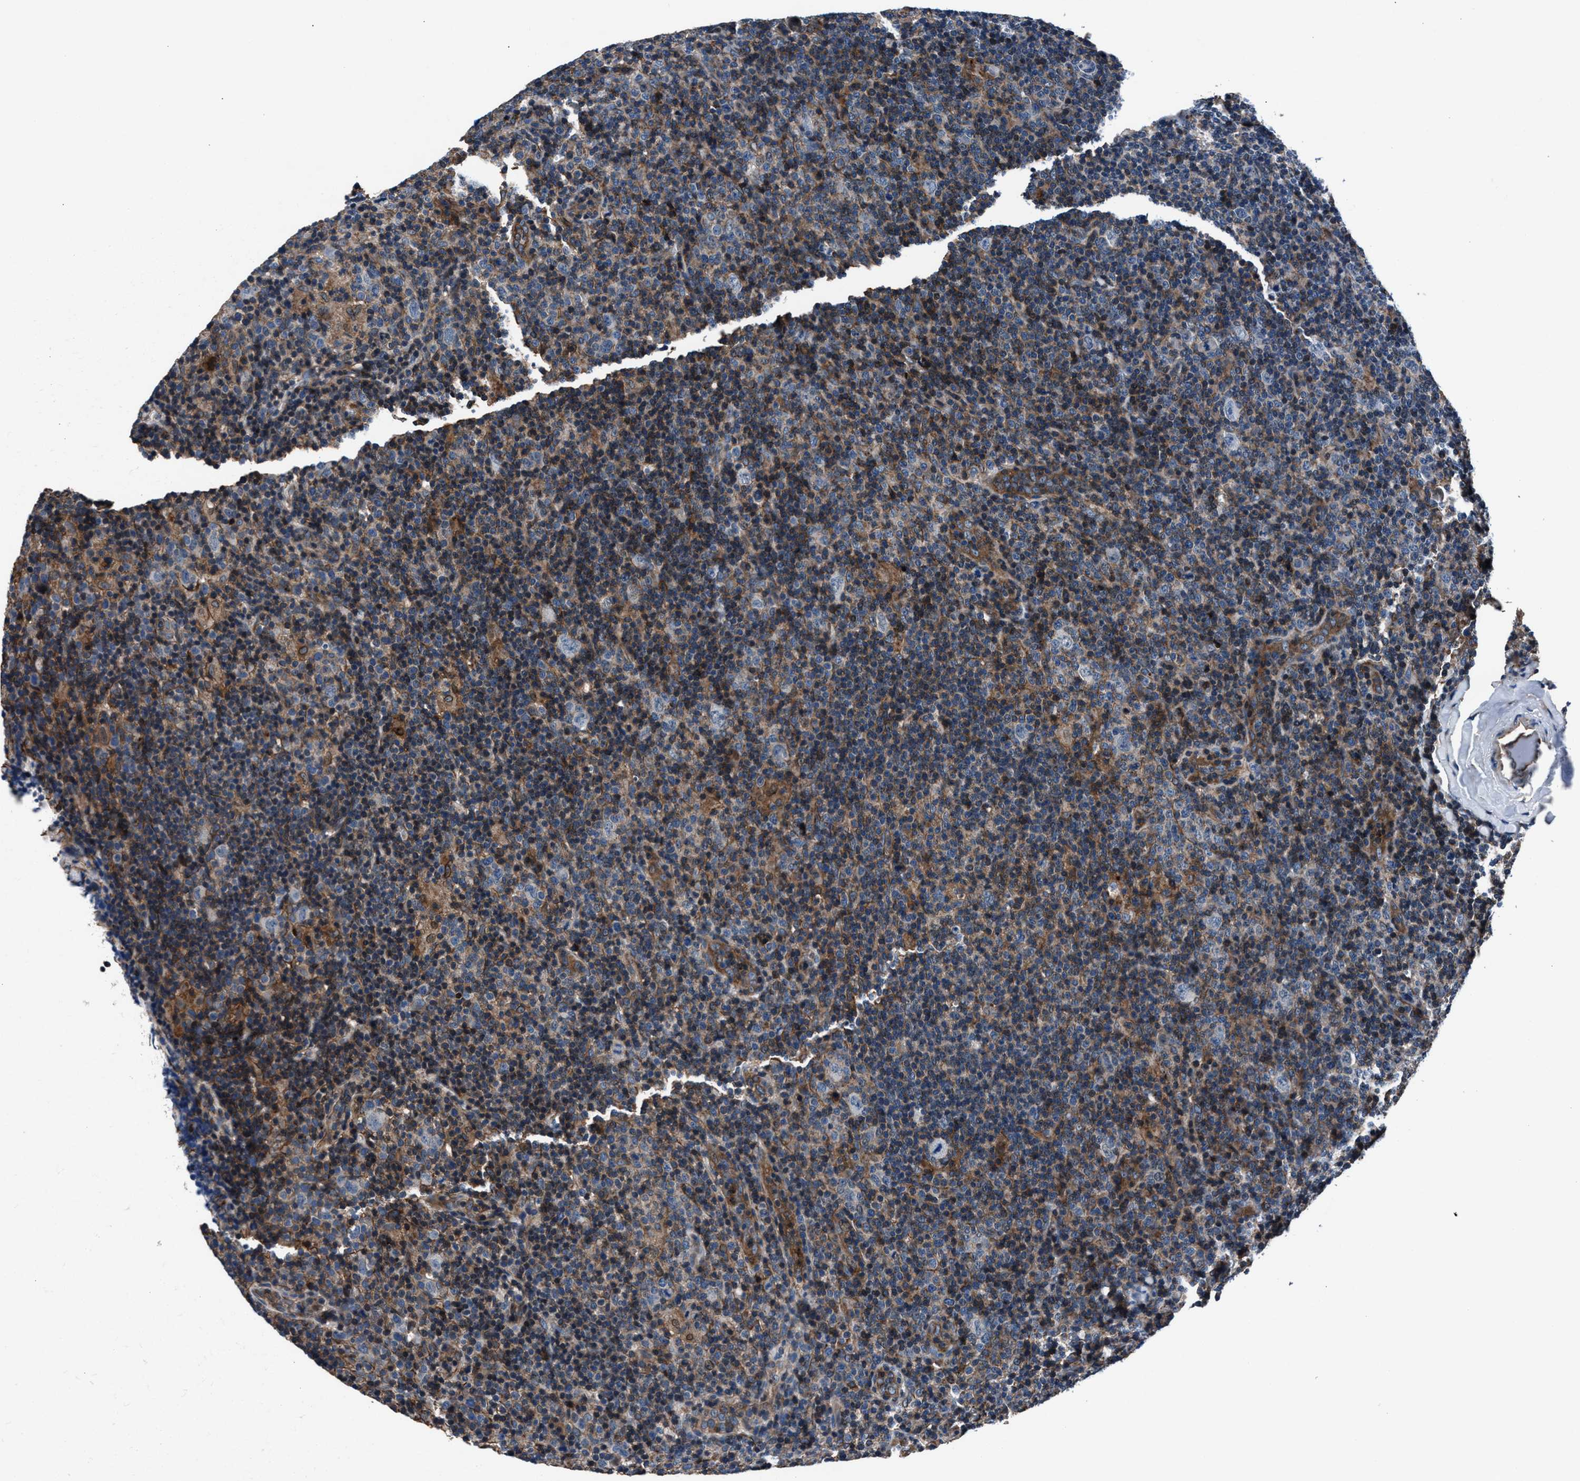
{"staining": {"intensity": "negative", "quantity": "none", "location": "none"}, "tissue": "lymphoma", "cell_type": "Tumor cells", "image_type": "cancer", "snomed": [{"axis": "morphology", "description": "Hodgkin's disease, NOS"}, {"axis": "topography", "description": "Lymph node"}], "caption": "DAB (3,3'-diaminobenzidine) immunohistochemical staining of Hodgkin's disease exhibits no significant positivity in tumor cells.", "gene": "MFSD11", "patient": {"sex": "female", "age": 57}}